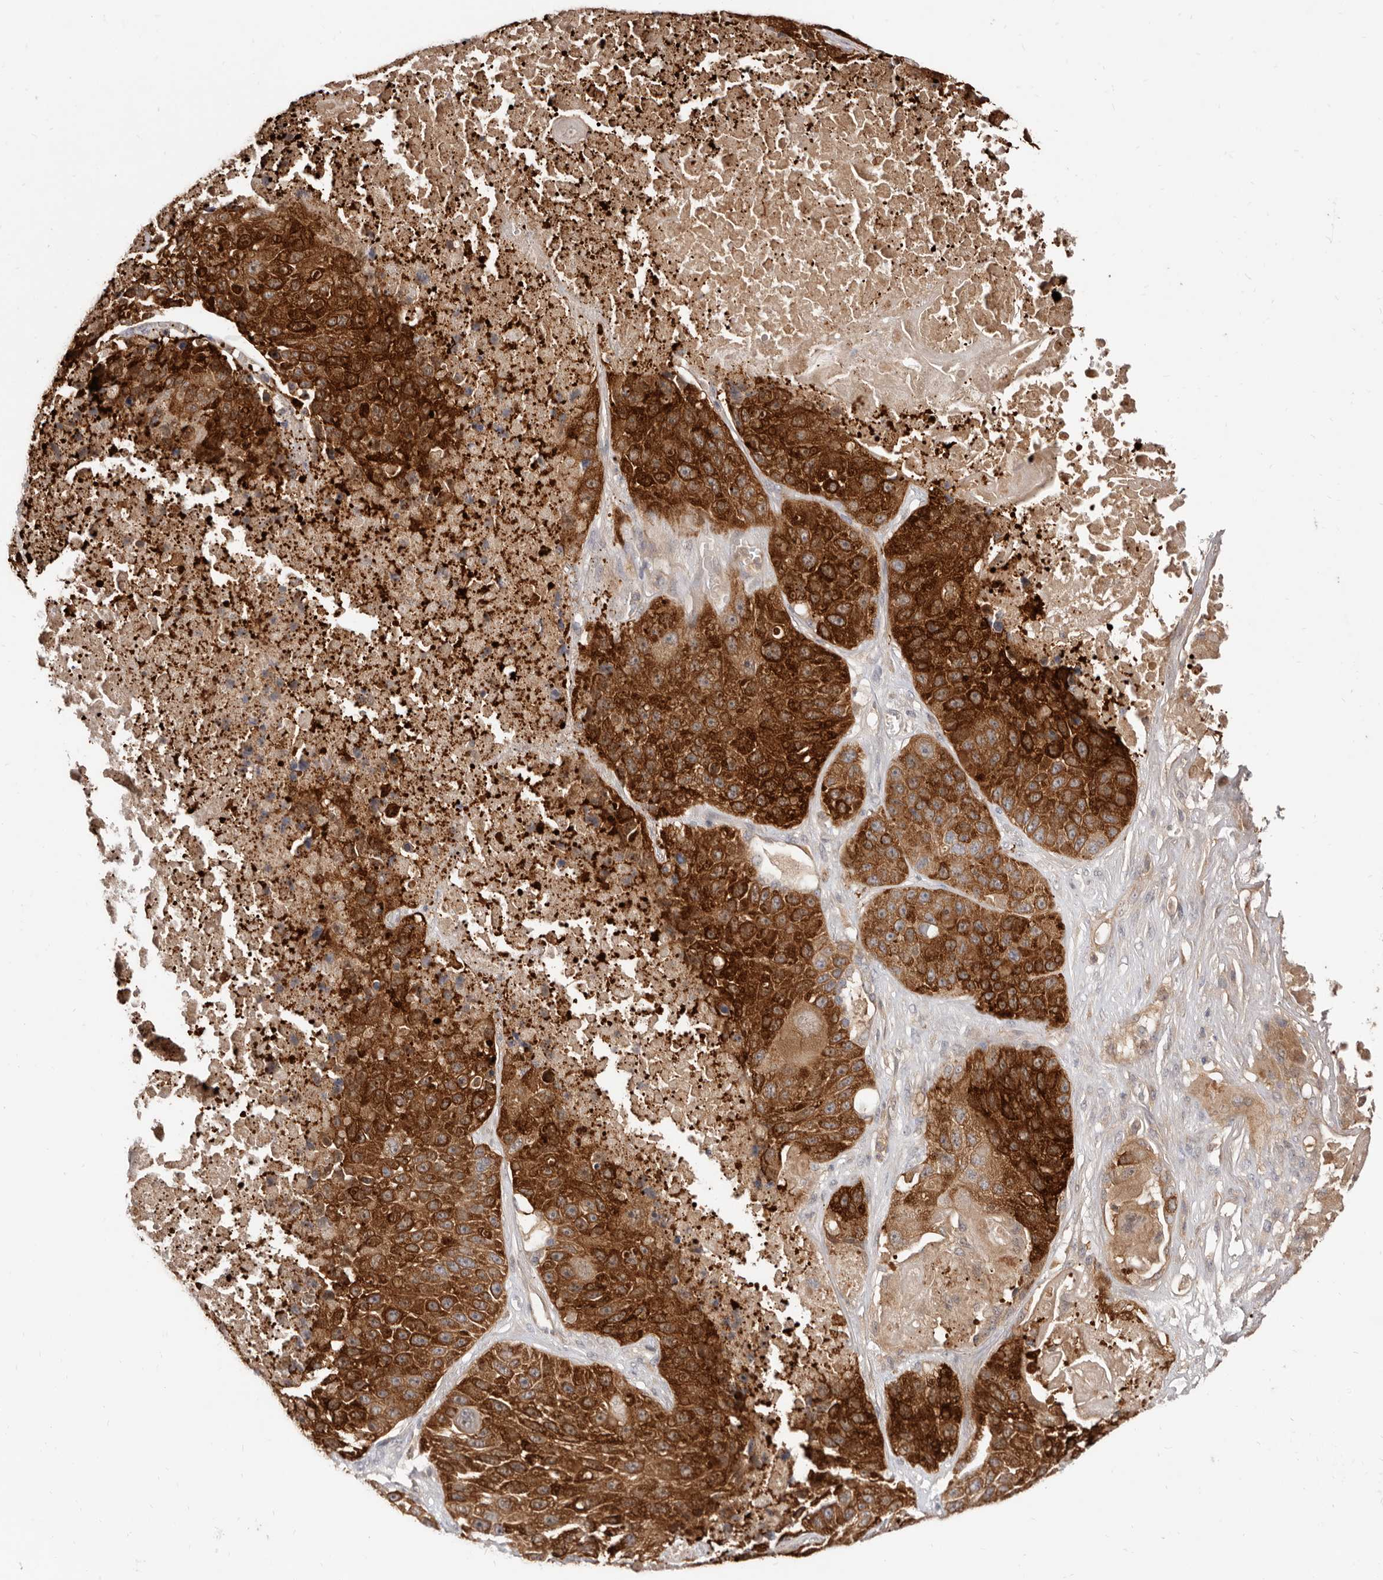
{"staining": {"intensity": "strong", "quantity": ">75%", "location": "cytoplasmic/membranous"}, "tissue": "lung cancer", "cell_type": "Tumor cells", "image_type": "cancer", "snomed": [{"axis": "morphology", "description": "Squamous cell carcinoma, NOS"}, {"axis": "topography", "description": "Lung"}], "caption": "Immunohistochemistry of human squamous cell carcinoma (lung) shows high levels of strong cytoplasmic/membranous expression in about >75% of tumor cells.", "gene": "TC2N", "patient": {"sex": "male", "age": 61}}